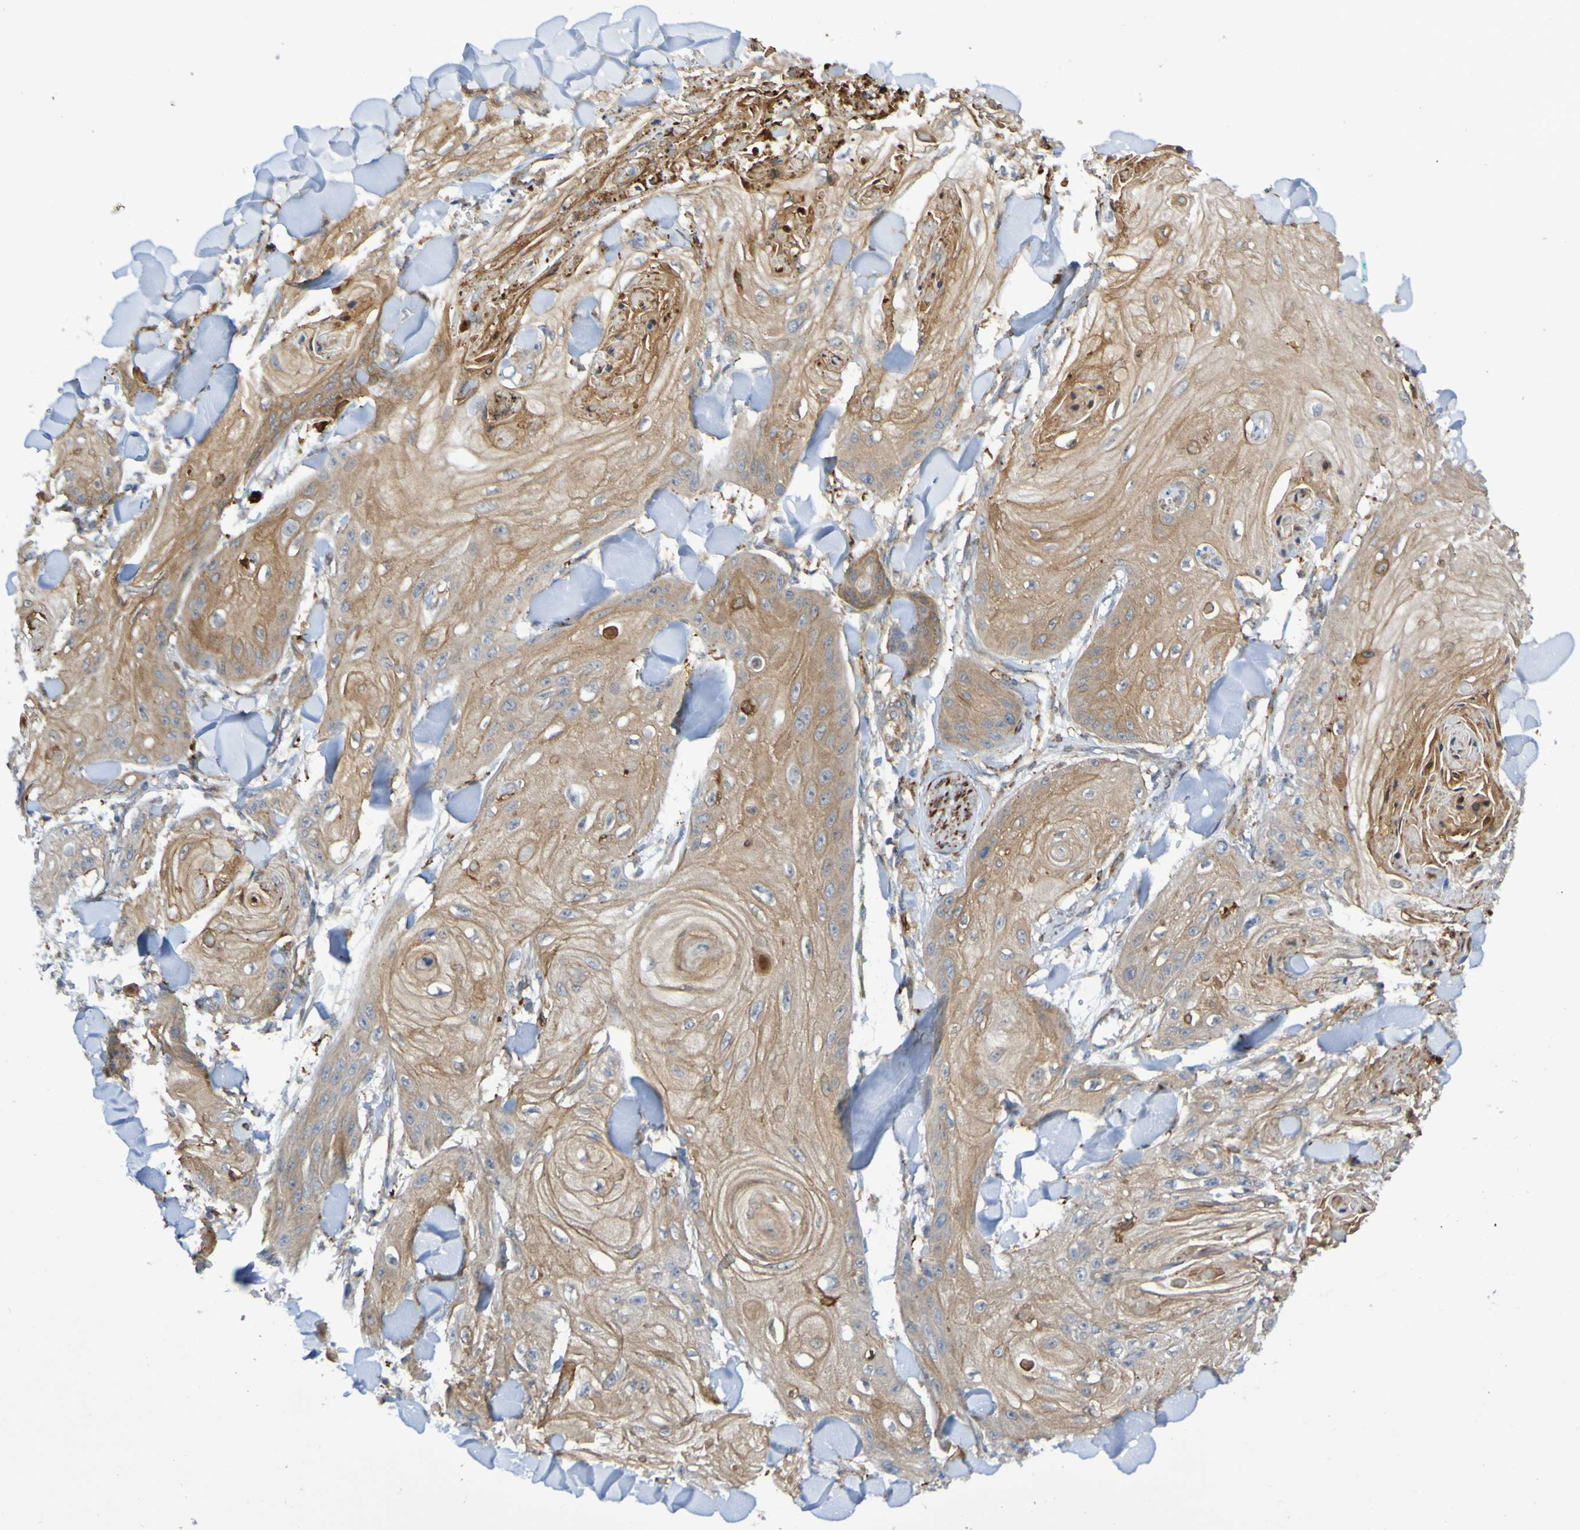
{"staining": {"intensity": "moderate", "quantity": ">75%", "location": "cytoplasmic/membranous"}, "tissue": "skin cancer", "cell_type": "Tumor cells", "image_type": "cancer", "snomed": [{"axis": "morphology", "description": "Squamous cell carcinoma, NOS"}, {"axis": "topography", "description": "Skin"}], "caption": "Brown immunohistochemical staining in skin cancer (squamous cell carcinoma) reveals moderate cytoplasmic/membranous expression in about >75% of tumor cells.", "gene": "SCRG1", "patient": {"sex": "male", "age": 74}}